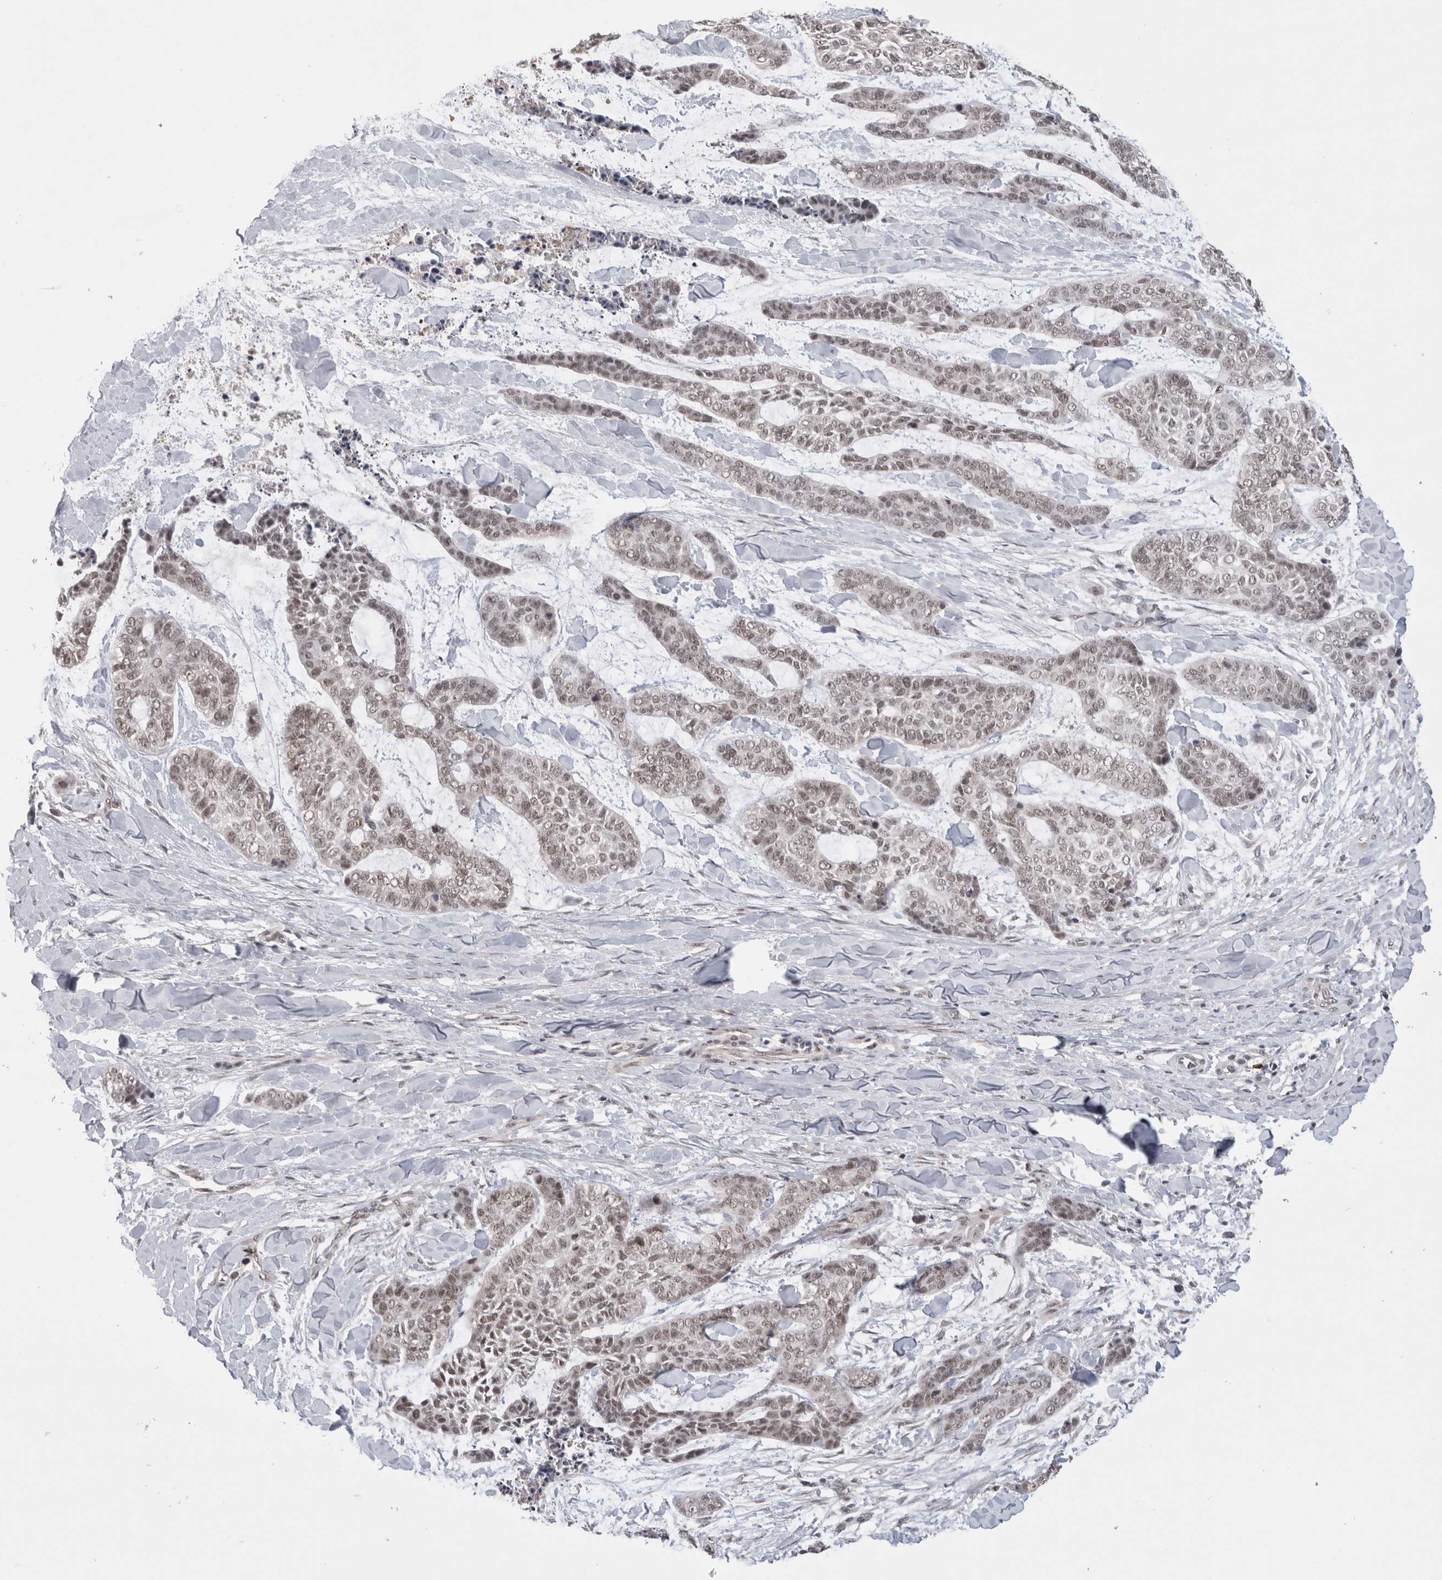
{"staining": {"intensity": "moderate", "quantity": ">75%", "location": "nuclear"}, "tissue": "skin cancer", "cell_type": "Tumor cells", "image_type": "cancer", "snomed": [{"axis": "morphology", "description": "Basal cell carcinoma"}, {"axis": "topography", "description": "Skin"}], "caption": "This micrograph reveals immunohistochemistry (IHC) staining of skin cancer (basal cell carcinoma), with medium moderate nuclear positivity in approximately >75% of tumor cells.", "gene": "ZNF24", "patient": {"sex": "female", "age": 64}}